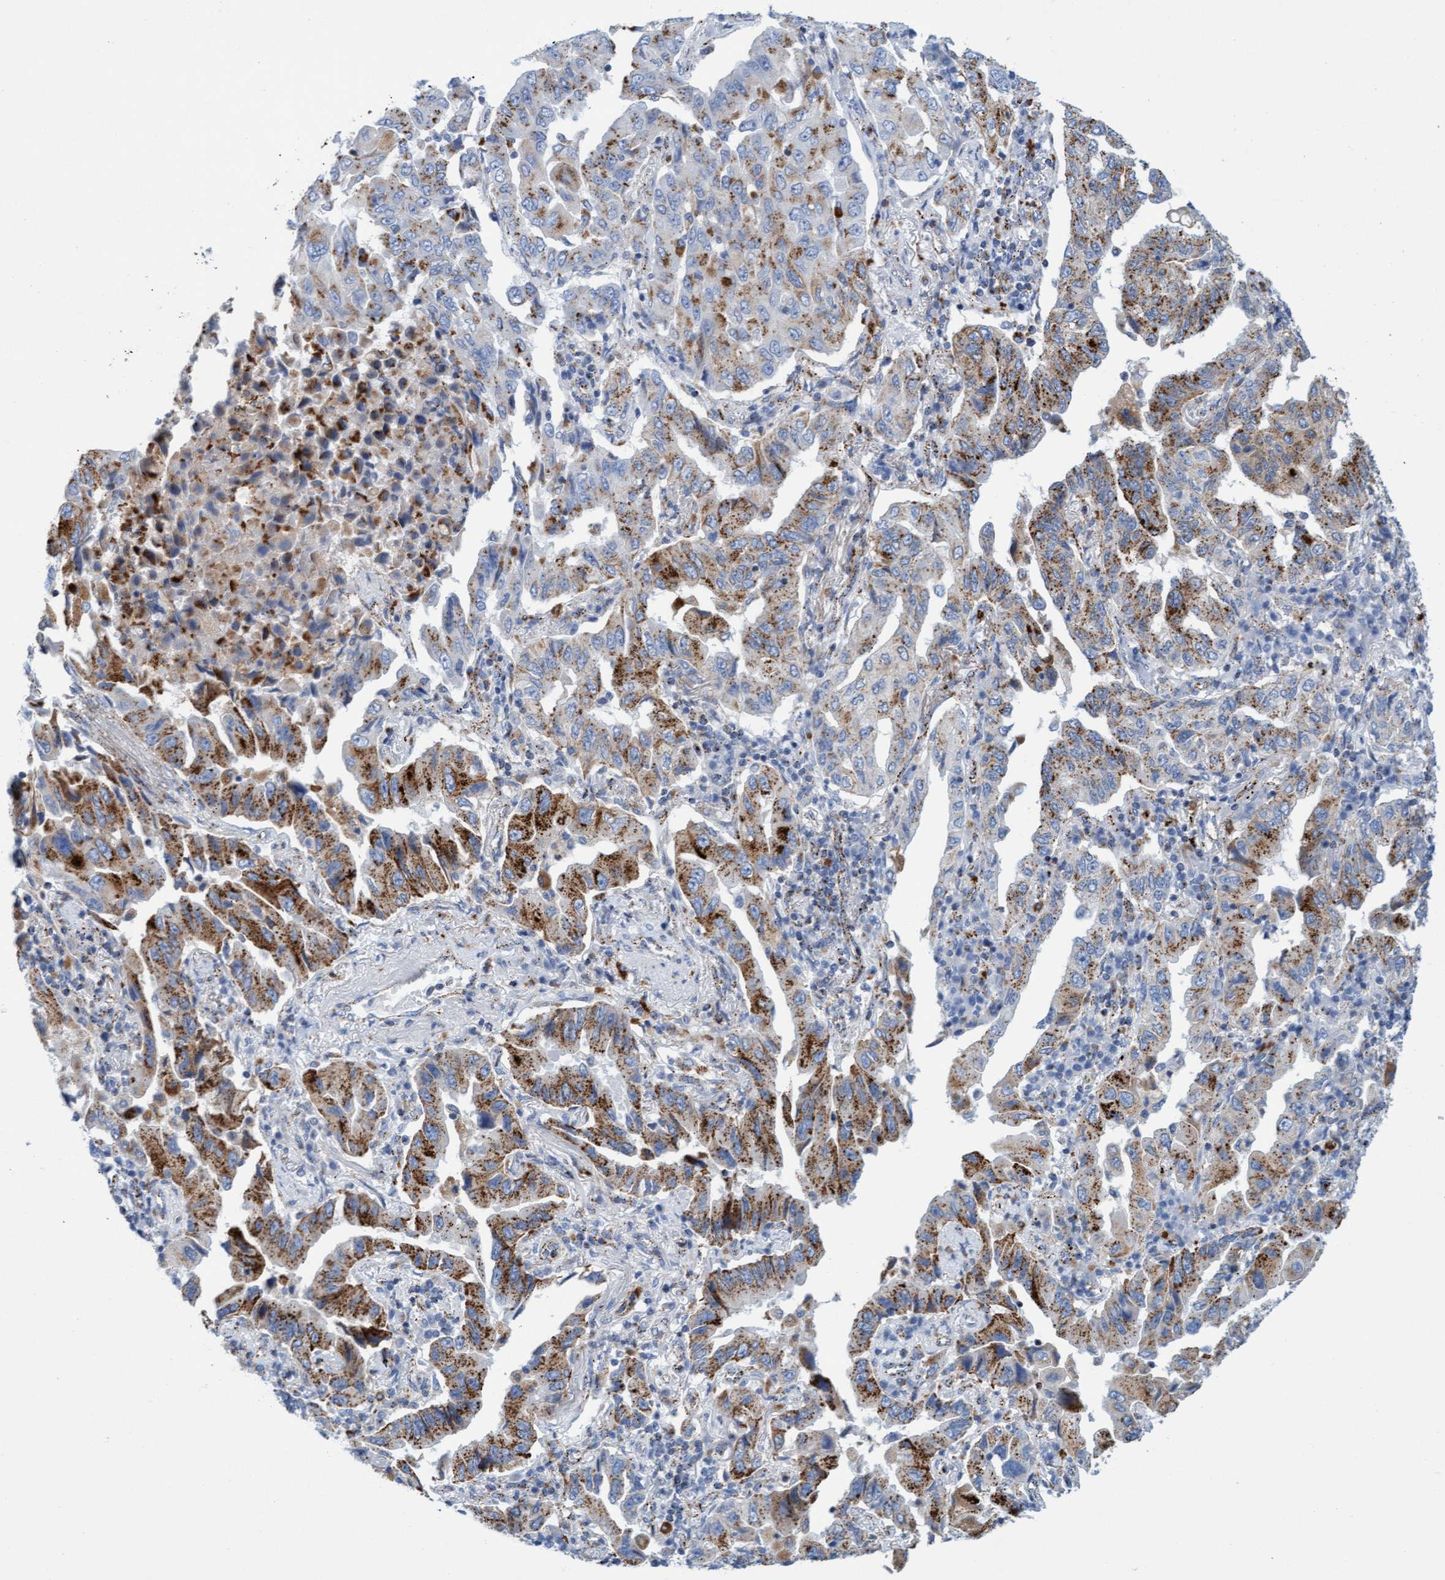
{"staining": {"intensity": "moderate", "quantity": ">75%", "location": "cytoplasmic/membranous"}, "tissue": "lung cancer", "cell_type": "Tumor cells", "image_type": "cancer", "snomed": [{"axis": "morphology", "description": "Adenocarcinoma, NOS"}, {"axis": "topography", "description": "Lung"}], "caption": "Protein analysis of lung cancer tissue exhibits moderate cytoplasmic/membranous staining in approximately >75% of tumor cells. The staining was performed using DAB (3,3'-diaminobenzidine) to visualize the protein expression in brown, while the nuclei were stained in blue with hematoxylin (Magnification: 20x).", "gene": "SGSH", "patient": {"sex": "female", "age": 65}}